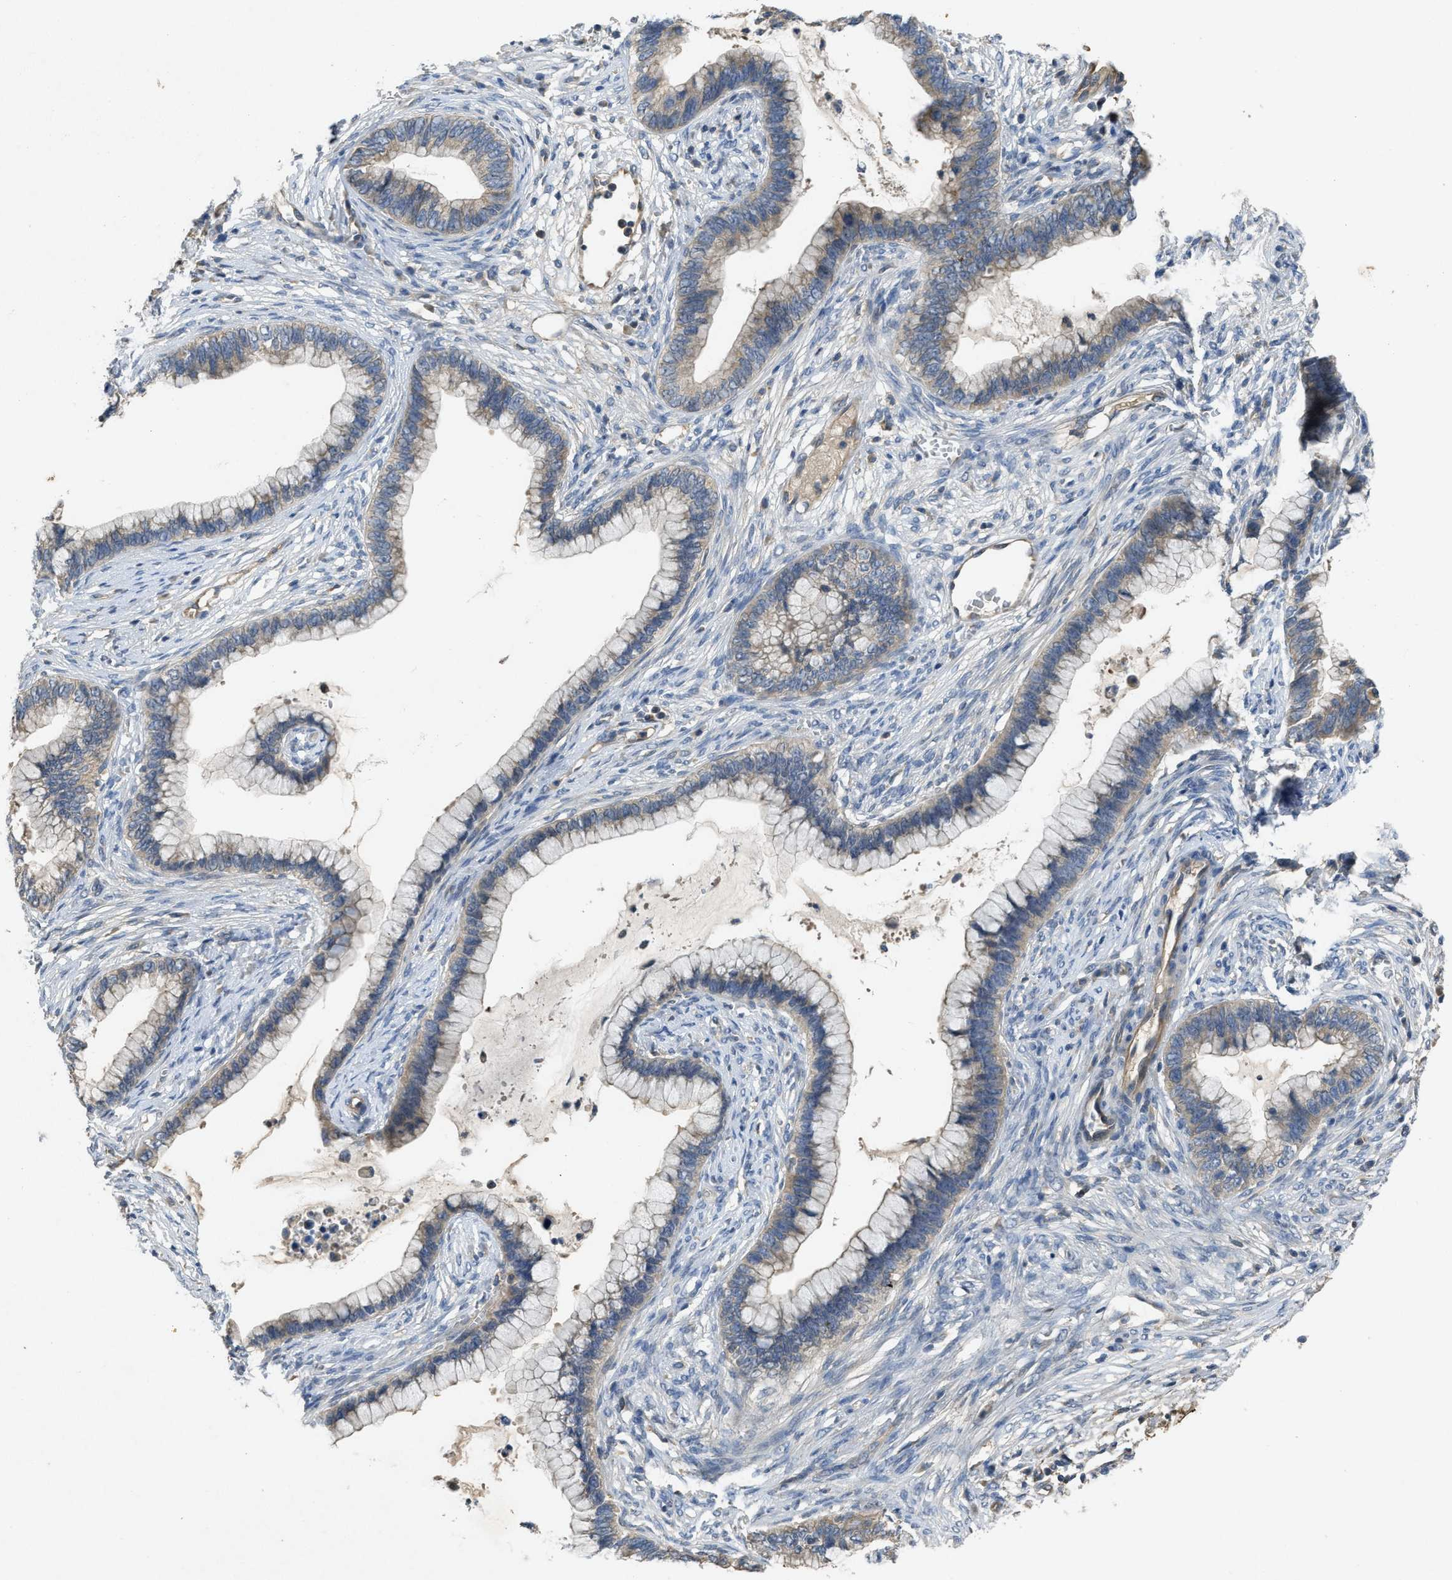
{"staining": {"intensity": "weak", "quantity": "25%-75%", "location": "cytoplasmic/membranous"}, "tissue": "cervical cancer", "cell_type": "Tumor cells", "image_type": "cancer", "snomed": [{"axis": "morphology", "description": "Adenocarcinoma, NOS"}, {"axis": "topography", "description": "Cervix"}], "caption": "A high-resolution image shows immunohistochemistry staining of cervical adenocarcinoma, which exhibits weak cytoplasmic/membranous positivity in approximately 25%-75% of tumor cells.", "gene": "PPP3CA", "patient": {"sex": "female", "age": 44}}